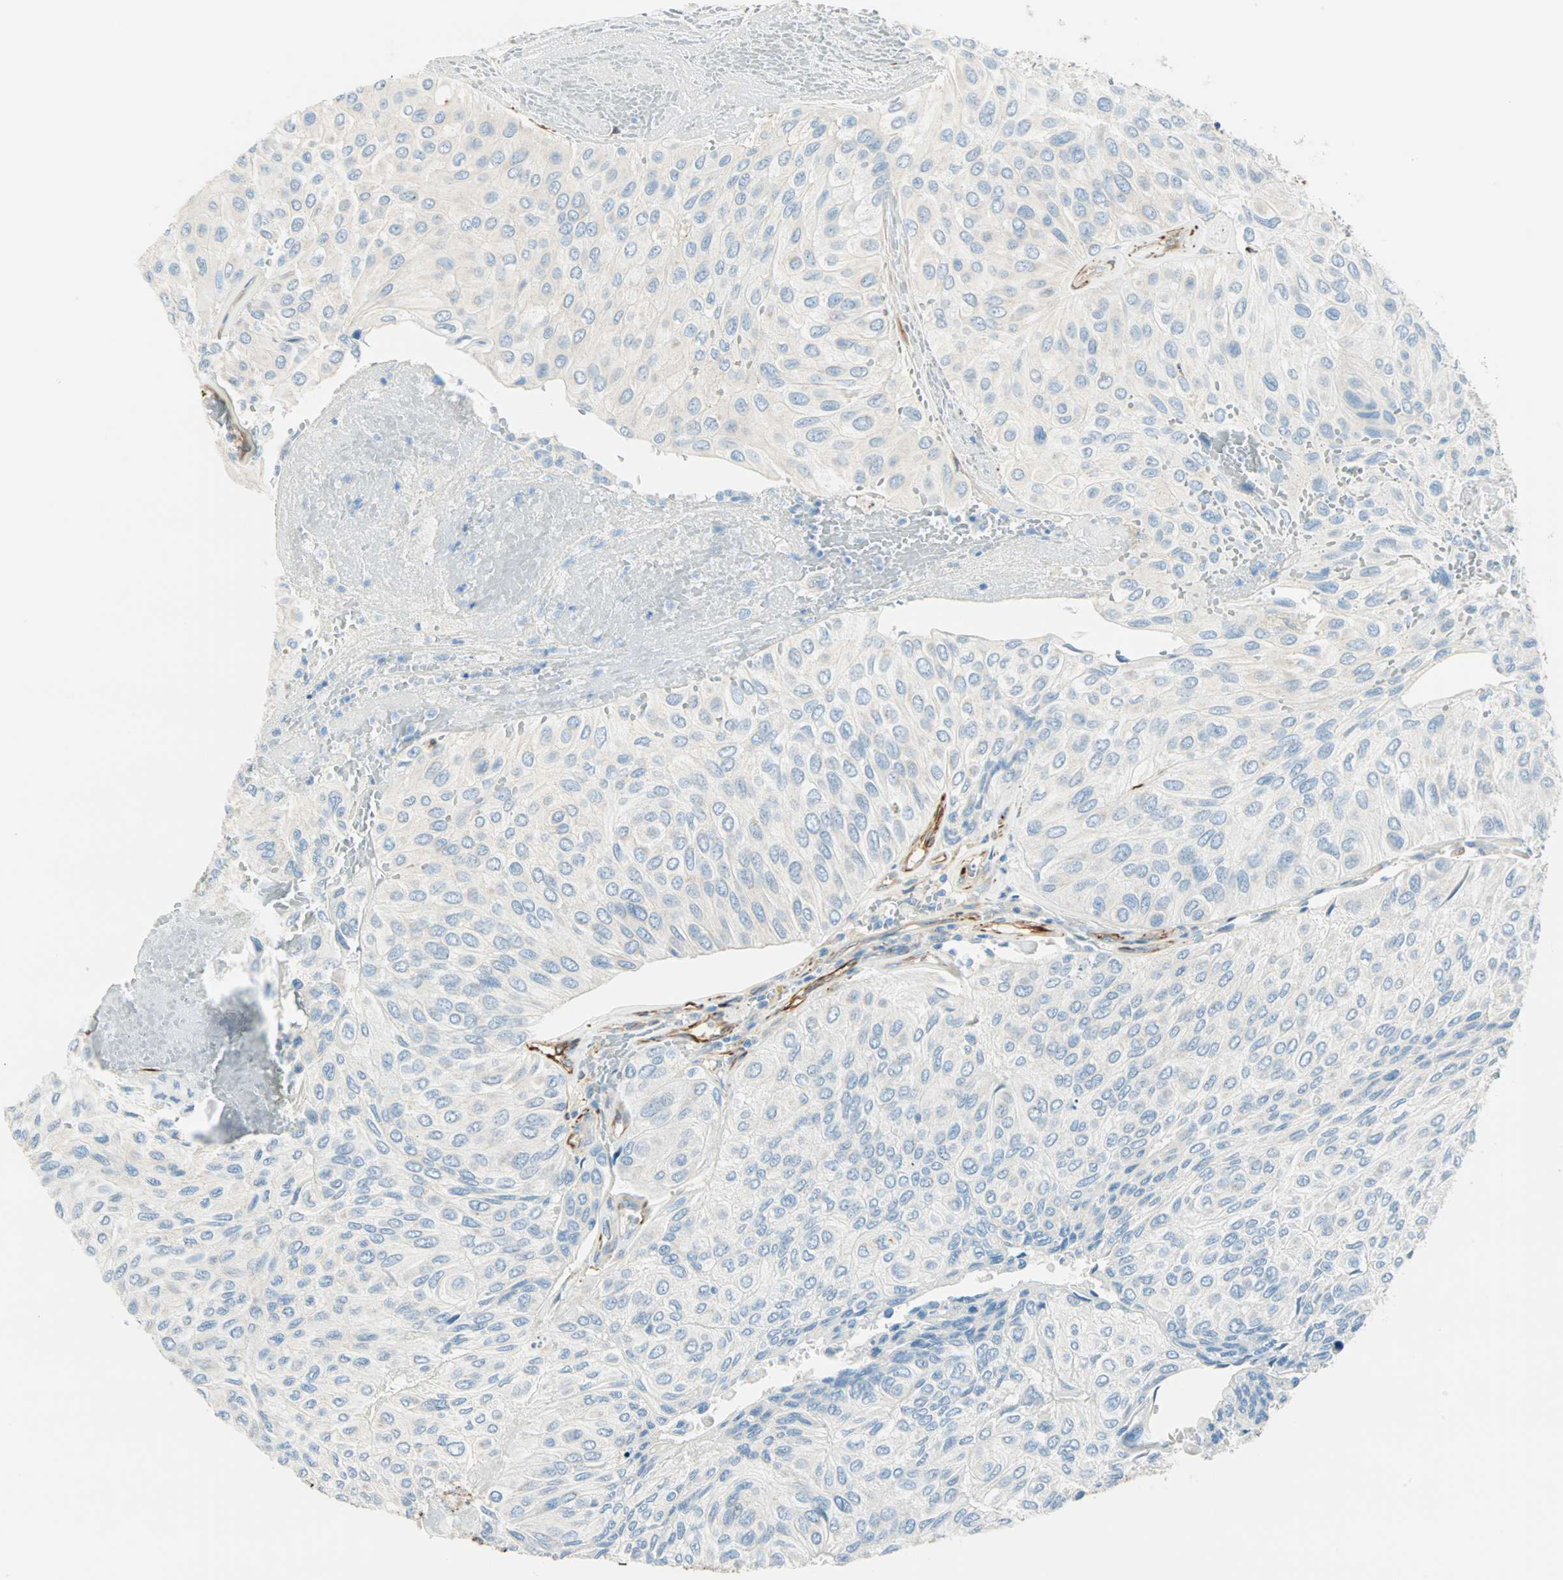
{"staining": {"intensity": "negative", "quantity": "none", "location": "none"}, "tissue": "urothelial cancer", "cell_type": "Tumor cells", "image_type": "cancer", "snomed": [{"axis": "morphology", "description": "Urothelial carcinoma, High grade"}, {"axis": "topography", "description": "Urinary bladder"}], "caption": "Photomicrograph shows no significant protein positivity in tumor cells of high-grade urothelial carcinoma.", "gene": "NES", "patient": {"sex": "male", "age": 66}}